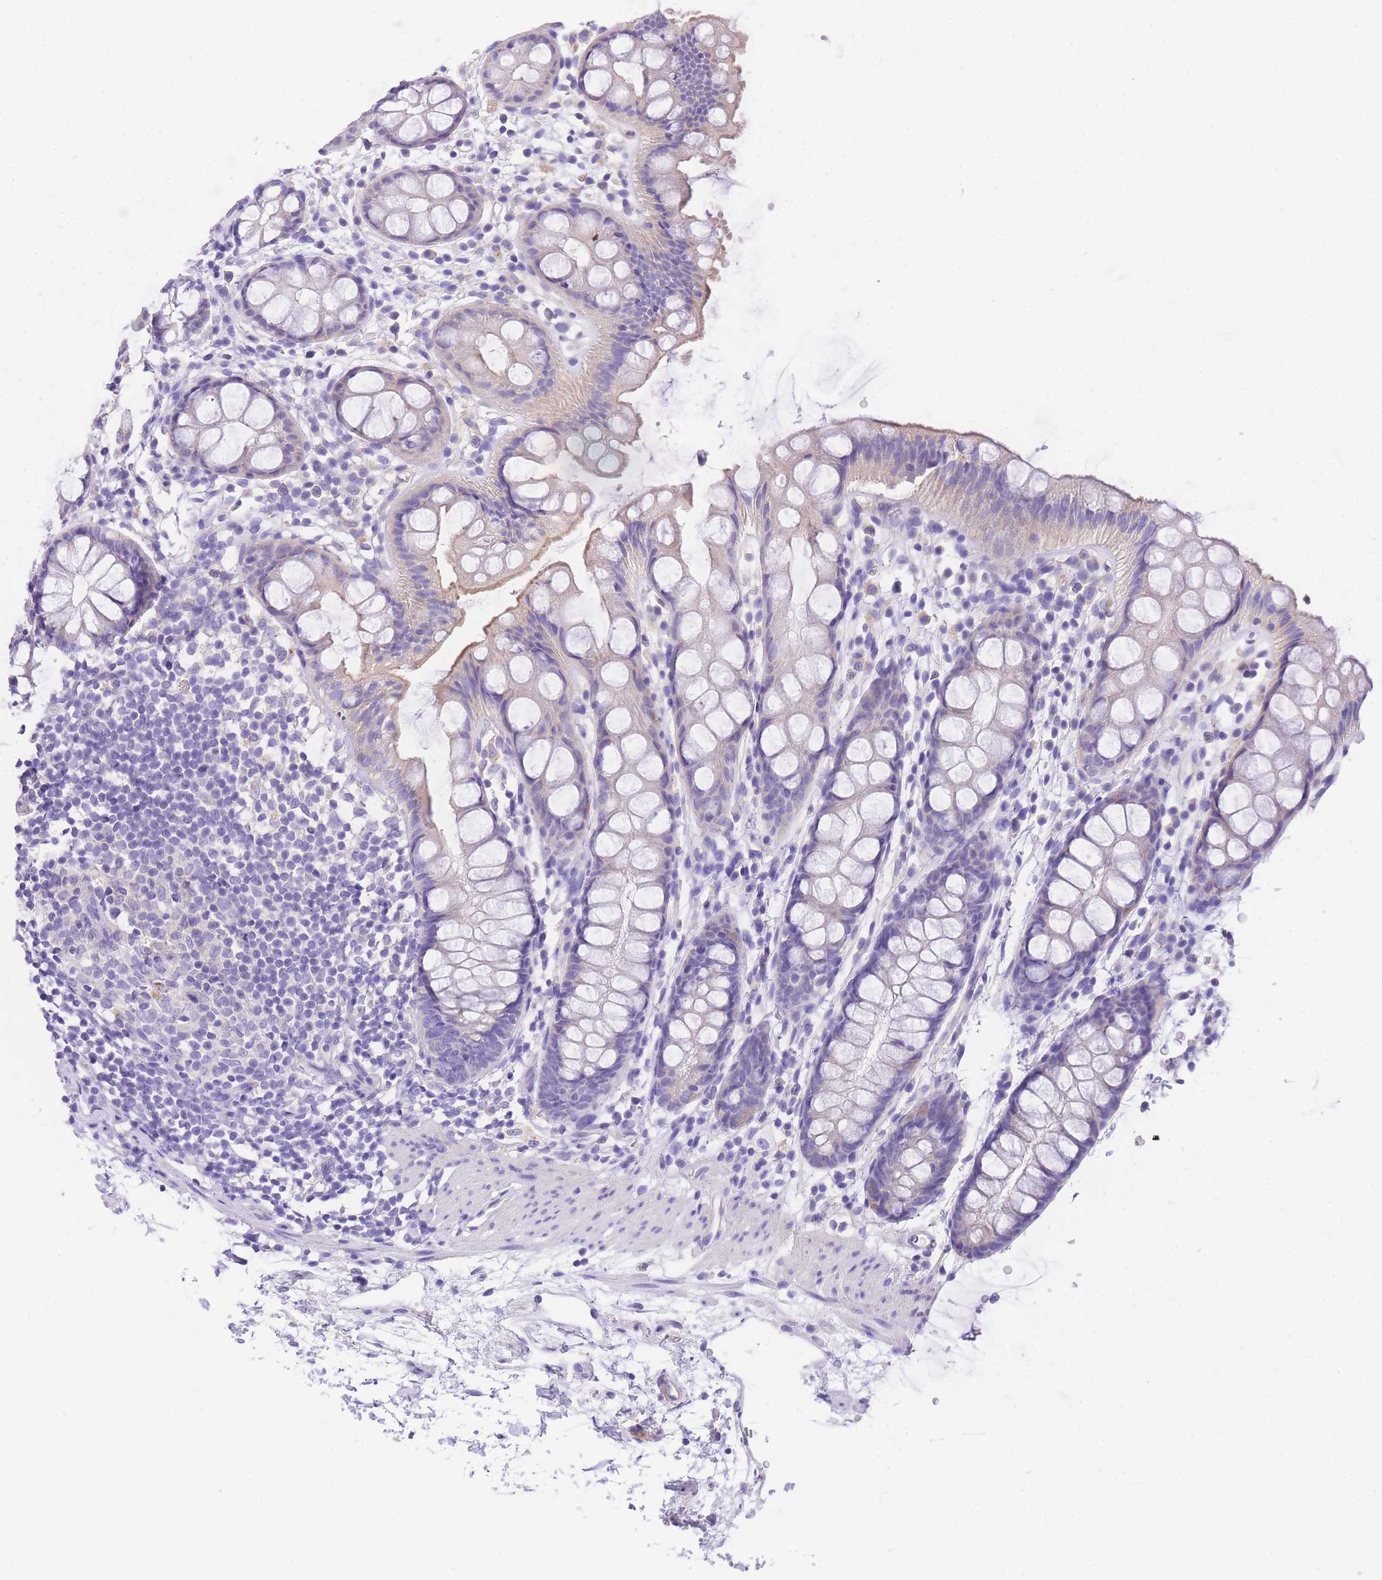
{"staining": {"intensity": "weak", "quantity": "<25%", "location": "cytoplasmic/membranous"}, "tissue": "rectum", "cell_type": "Glandular cells", "image_type": "normal", "snomed": [{"axis": "morphology", "description": "Normal tissue, NOS"}, {"axis": "topography", "description": "Rectum"}], "caption": "This is a image of immunohistochemistry (IHC) staining of unremarkable rectum, which shows no staining in glandular cells. (Immunohistochemistry, brightfield microscopy, high magnification).", "gene": "EPN2", "patient": {"sex": "female", "age": 65}}